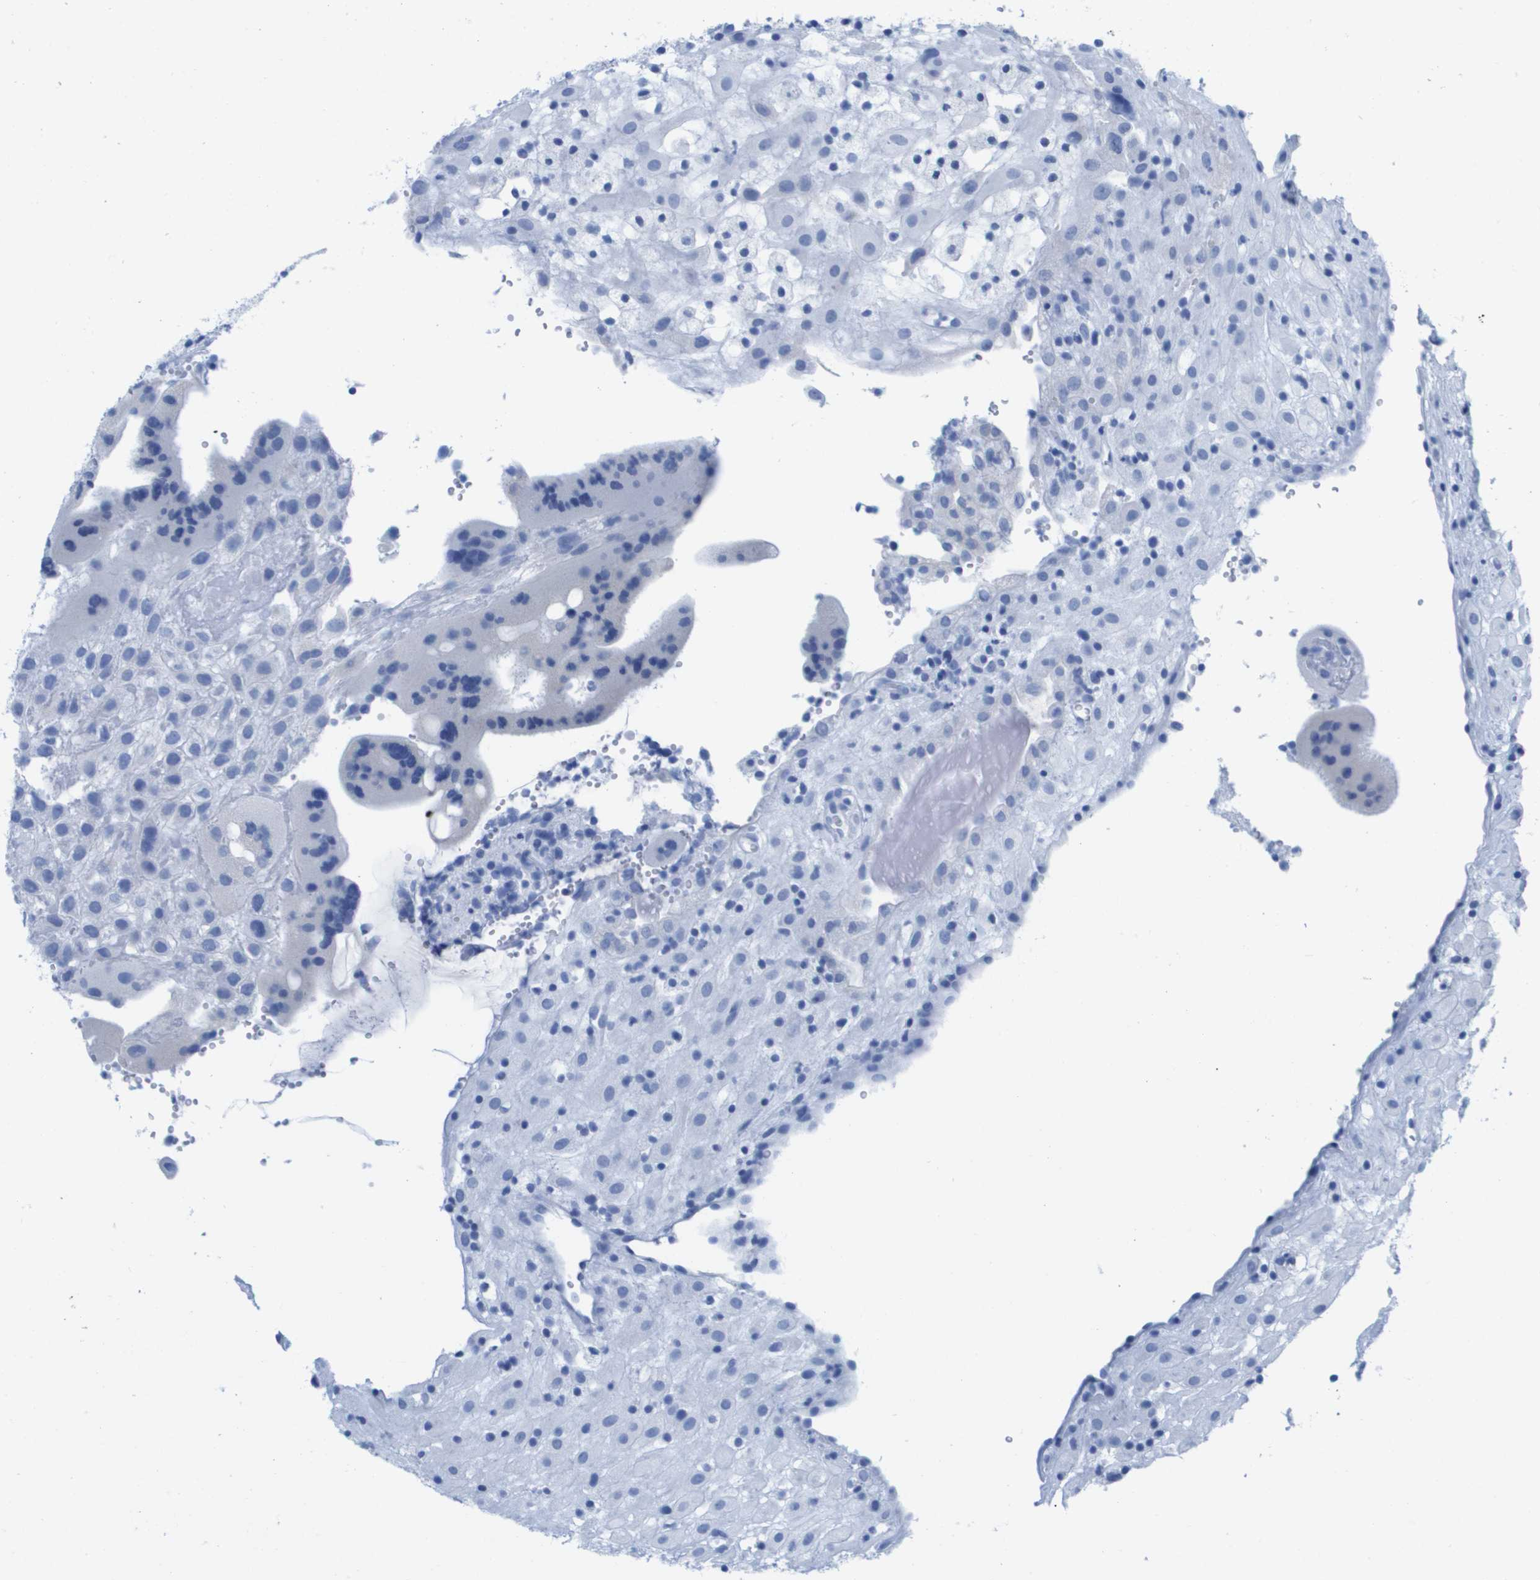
{"staining": {"intensity": "negative", "quantity": "none", "location": "none"}, "tissue": "placenta", "cell_type": "Decidual cells", "image_type": "normal", "snomed": [{"axis": "morphology", "description": "Normal tissue, NOS"}, {"axis": "topography", "description": "Placenta"}], "caption": "A high-resolution histopathology image shows immunohistochemistry staining of normal placenta, which displays no significant expression in decidual cells. Brightfield microscopy of immunohistochemistry stained with DAB (brown) and hematoxylin (blue), captured at high magnification.", "gene": "KCNA3", "patient": {"sex": "female", "age": 18}}